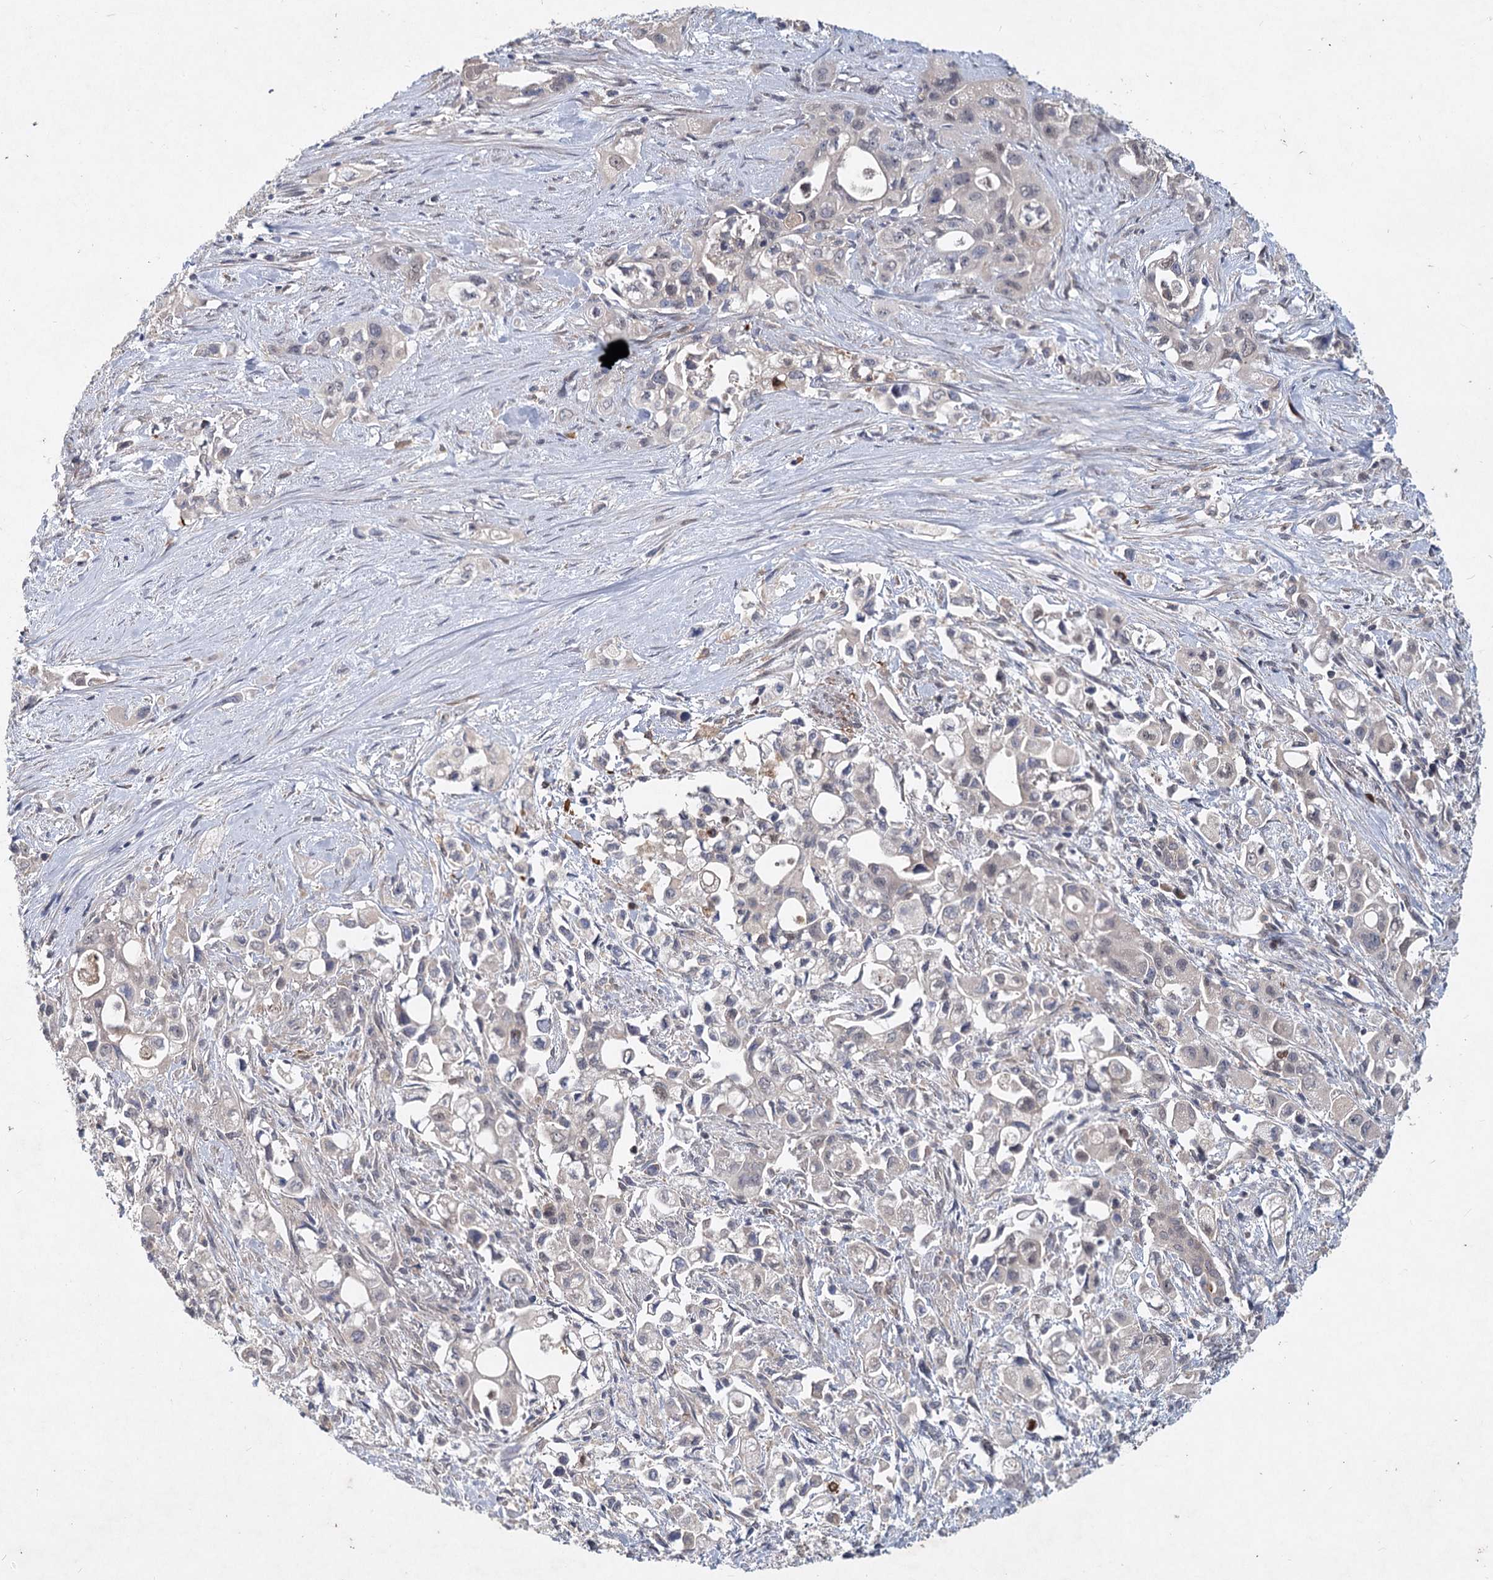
{"staining": {"intensity": "negative", "quantity": "none", "location": "none"}, "tissue": "pancreatic cancer", "cell_type": "Tumor cells", "image_type": "cancer", "snomed": [{"axis": "morphology", "description": "Adenocarcinoma, NOS"}, {"axis": "topography", "description": "Pancreas"}], "caption": "High magnification brightfield microscopy of pancreatic cancer stained with DAB (brown) and counterstained with hematoxylin (blue): tumor cells show no significant expression.", "gene": "AP3B1", "patient": {"sex": "female", "age": 66}}